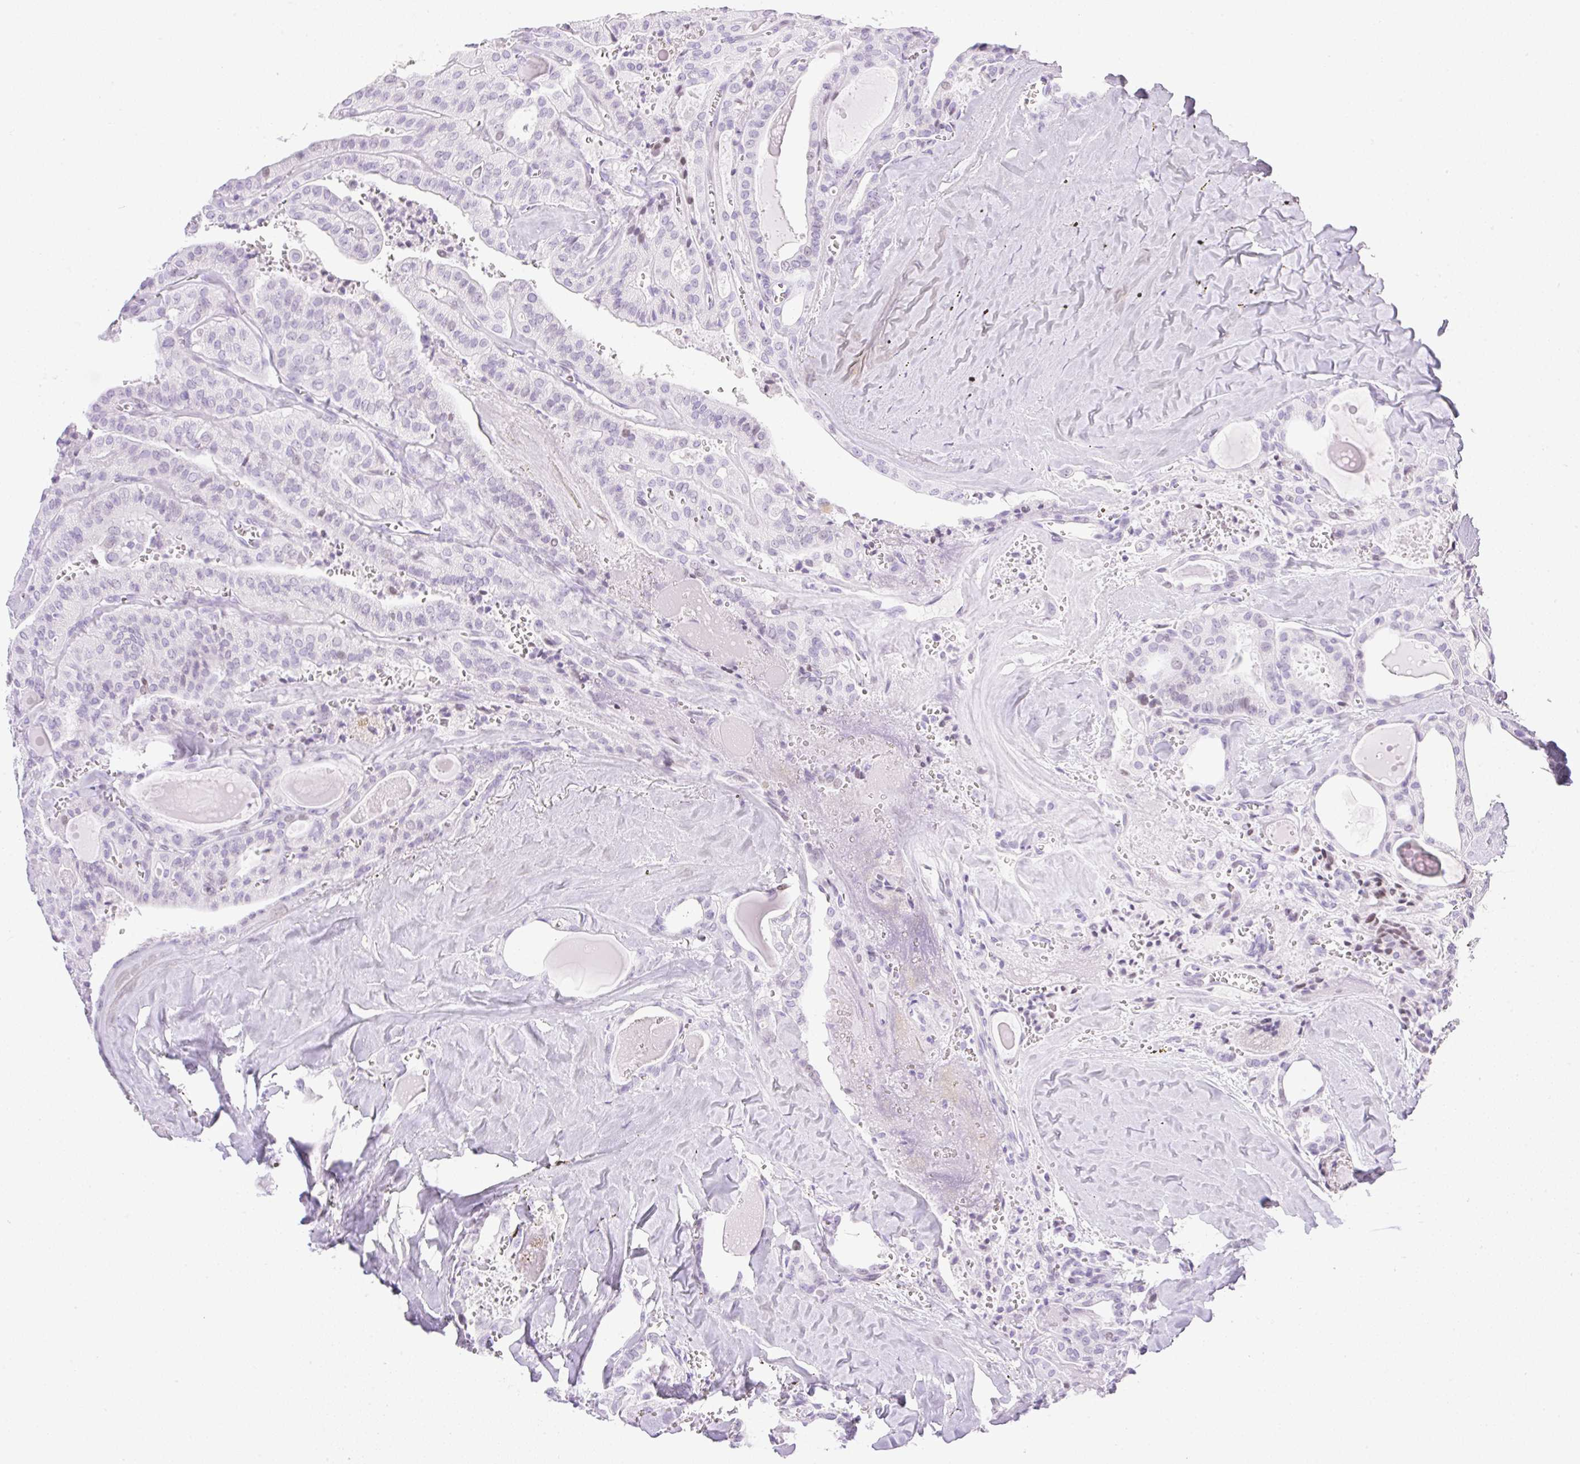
{"staining": {"intensity": "weak", "quantity": "<25%", "location": "nuclear"}, "tissue": "thyroid cancer", "cell_type": "Tumor cells", "image_type": "cancer", "snomed": [{"axis": "morphology", "description": "Papillary adenocarcinoma, NOS"}, {"axis": "topography", "description": "Thyroid gland"}], "caption": "IHC photomicrograph of neoplastic tissue: thyroid papillary adenocarcinoma stained with DAB reveals no significant protein expression in tumor cells.", "gene": "SPRR4", "patient": {"sex": "male", "age": 52}}